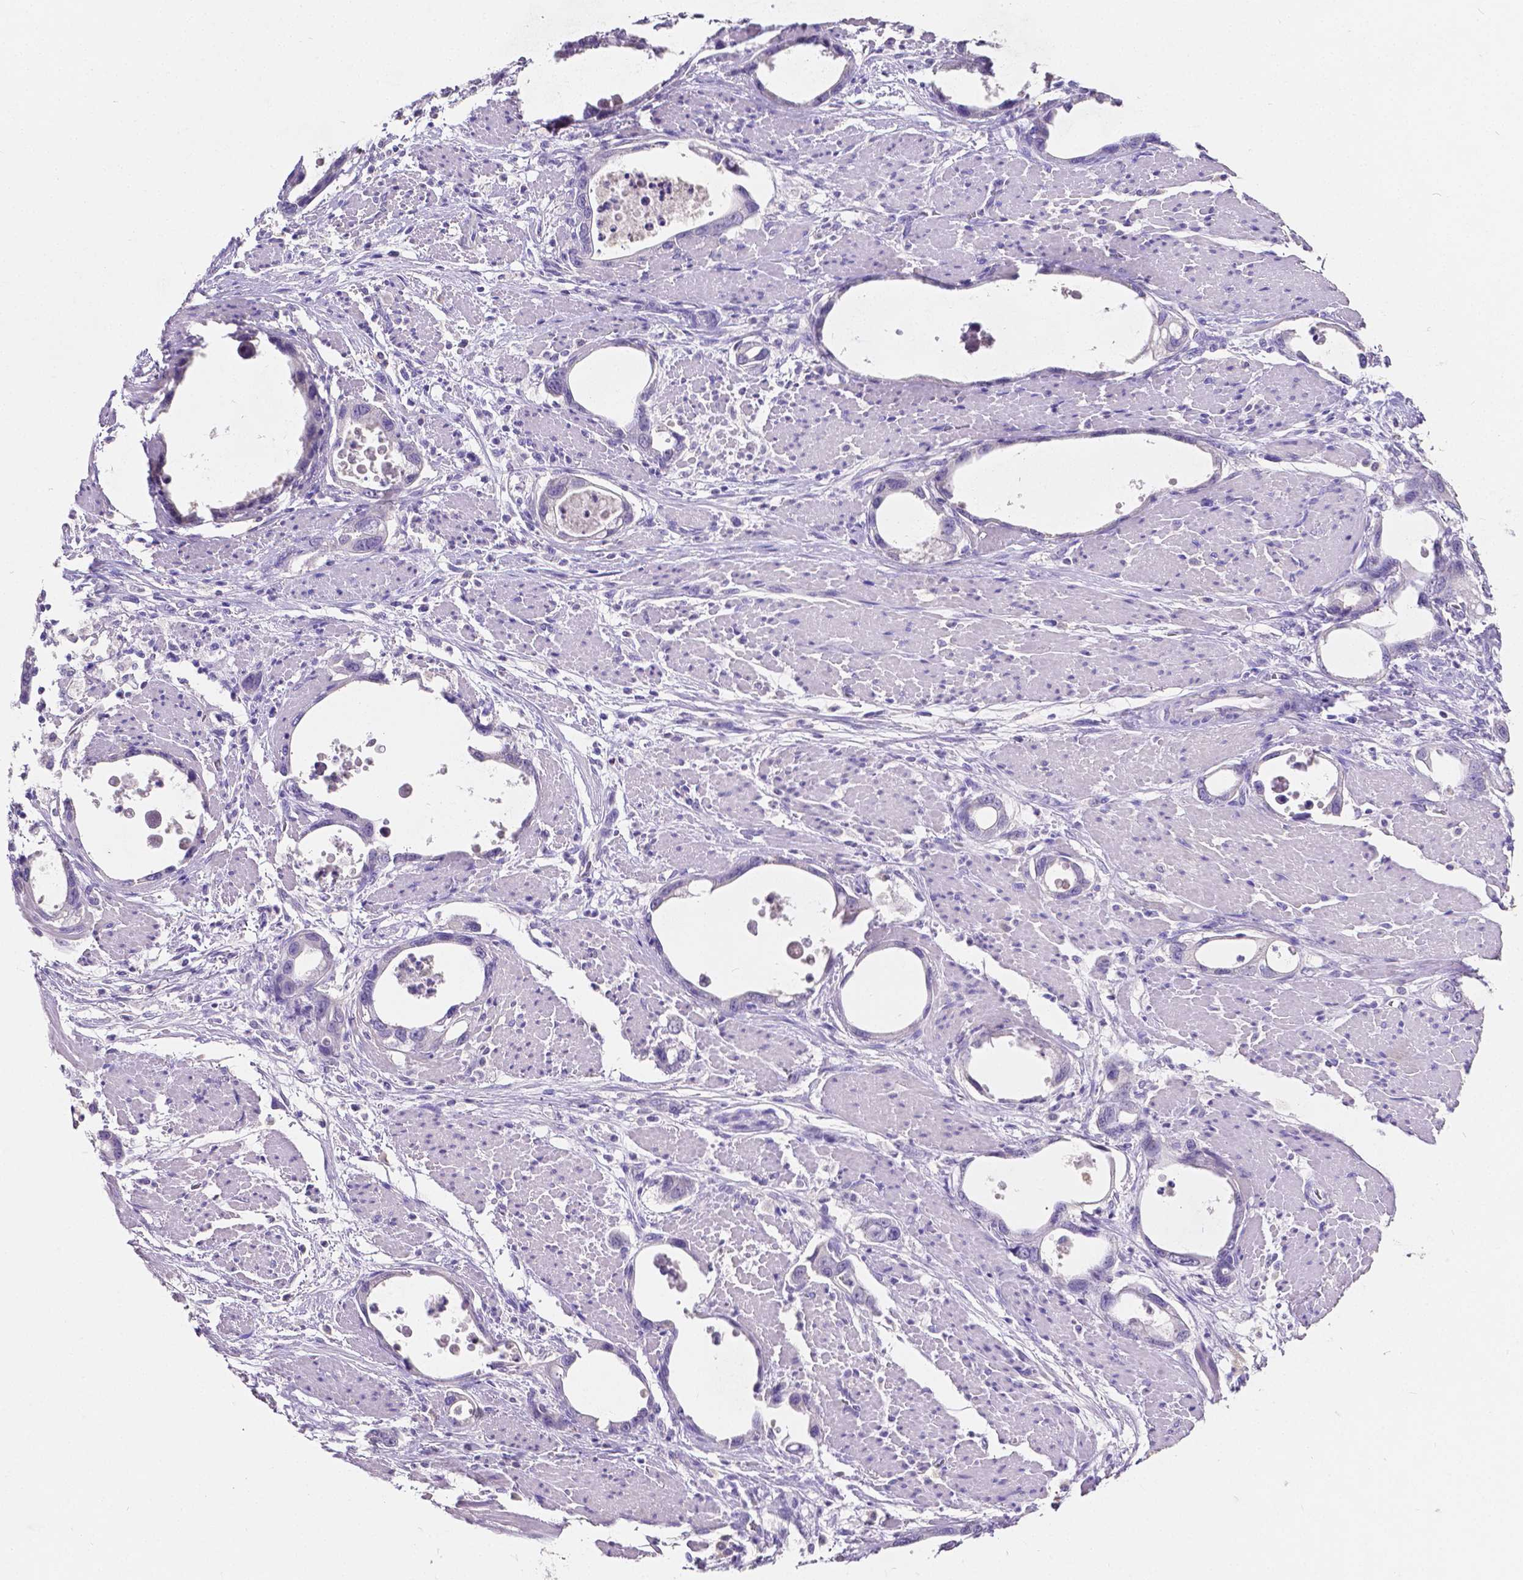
{"staining": {"intensity": "negative", "quantity": "none", "location": "none"}, "tissue": "stomach cancer", "cell_type": "Tumor cells", "image_type": "cancer", "snomed": [{"axis": "morphology", "description": "Adenocarcinoma, NOS"}, {"axis": "topography", "description": "Stomach, upper"}], "caption": "Immunohistochemistry of human stomach cancer (adenocarcinoma) demonstrates no expression in tumor cells.", "gene": "SLC22A2", "patient": {"sex": "male", "age": 74}}